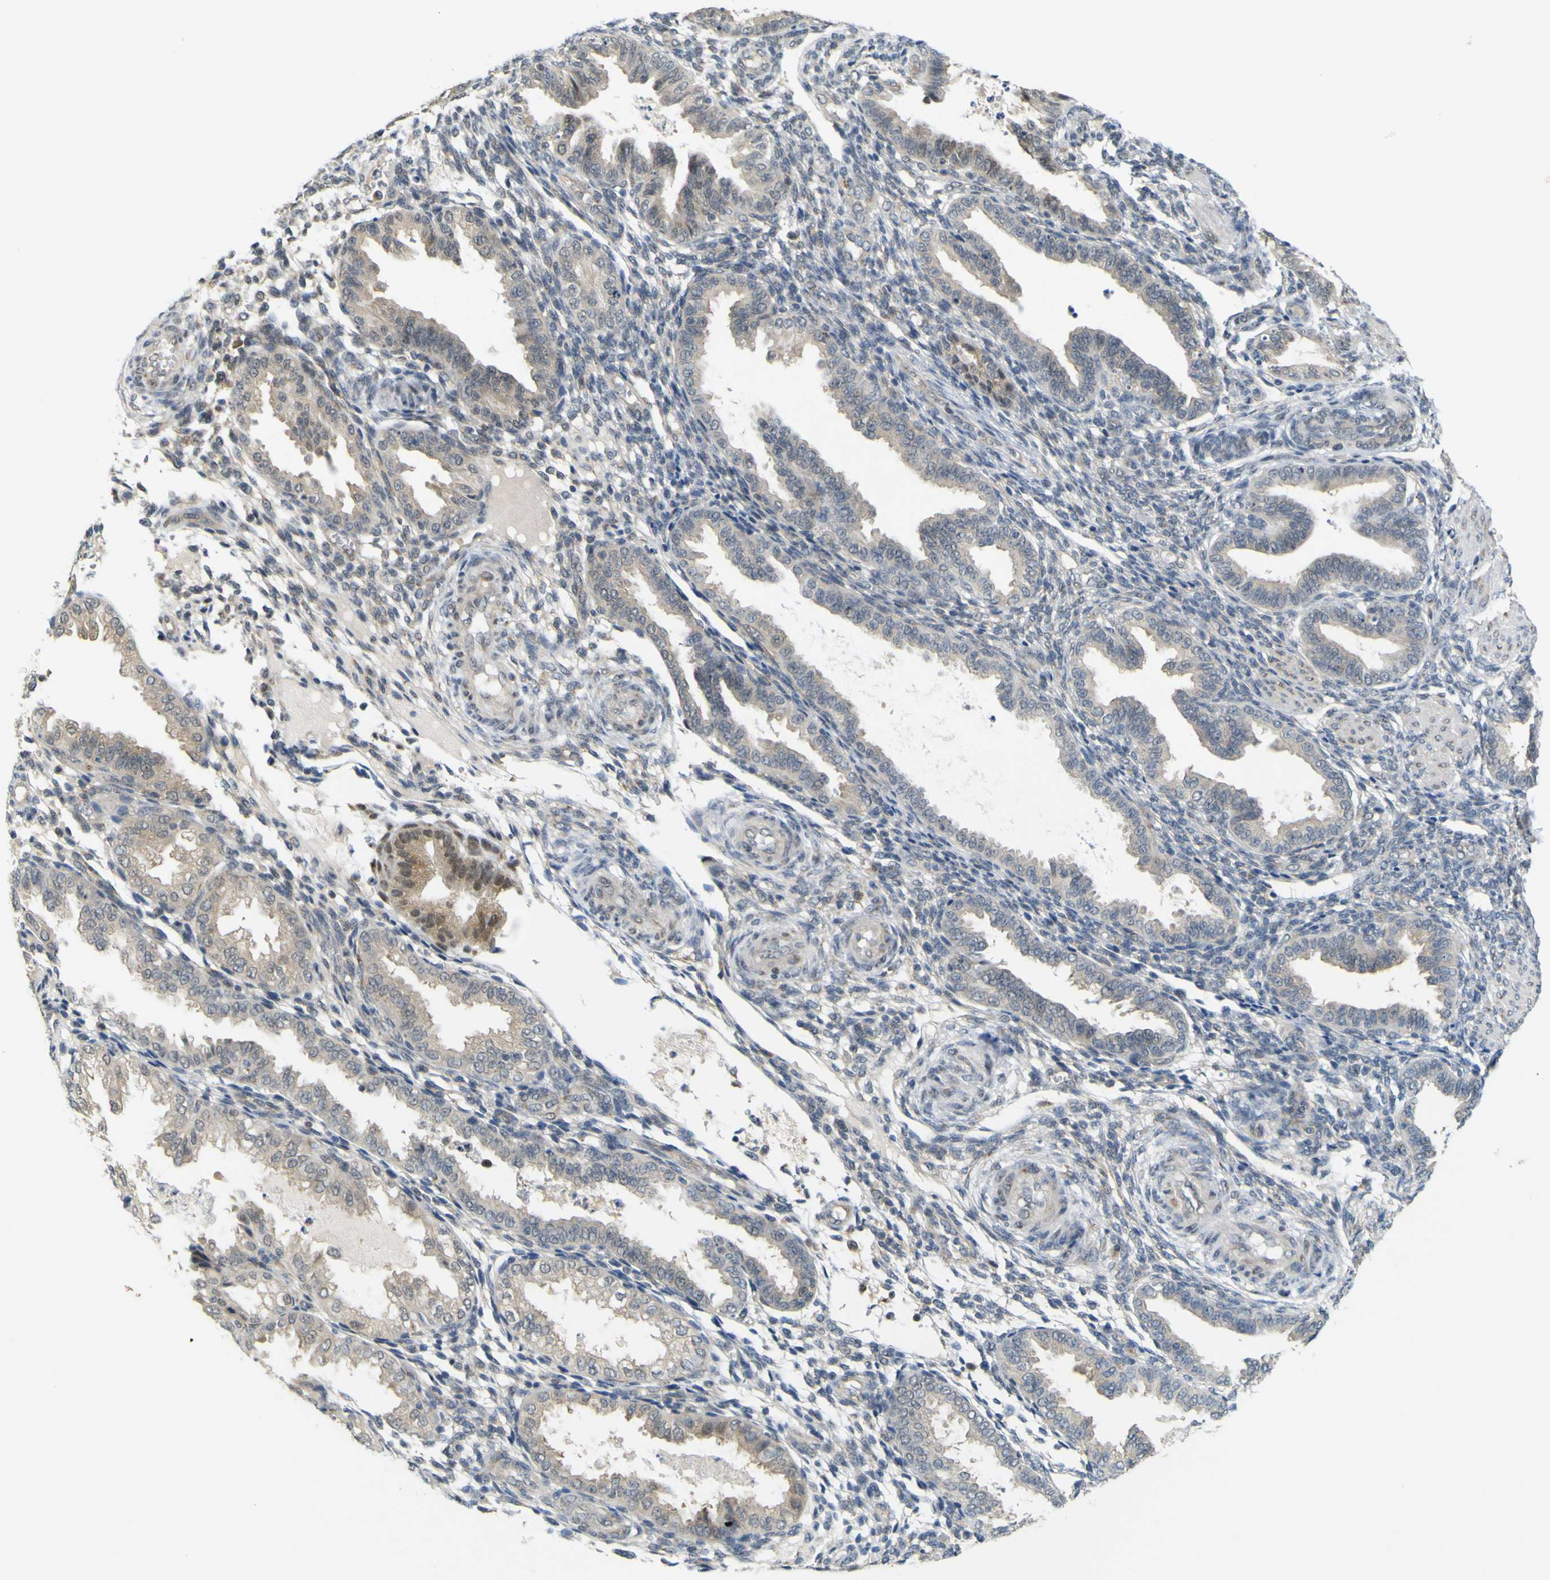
{"staining": {"intensity": "weak", "quantity": "<25%", "location": "cytoplasmic/membranous"}, "tissue": "endometrium", "cell_type": "Cells in endometrial stroma", "image_type": "normal", "snomed": [{"axis": "morphology", "description": "Normal tissue, NOS"}, {"axis": "topography", "description": "Endometrium"}], "caption": "IHC micrograph of benign endometrium: endometrium stained with DAB (3,3'-diaminobenzidine) shows no significant protein staining in cells in endometrial stroma. (DAB (3,3'-diaminobenzidine) immunohistochemistry (IHC), high magnification).", "gene": "IGF2R", "patient": {"sex": "female", "age": 33}}